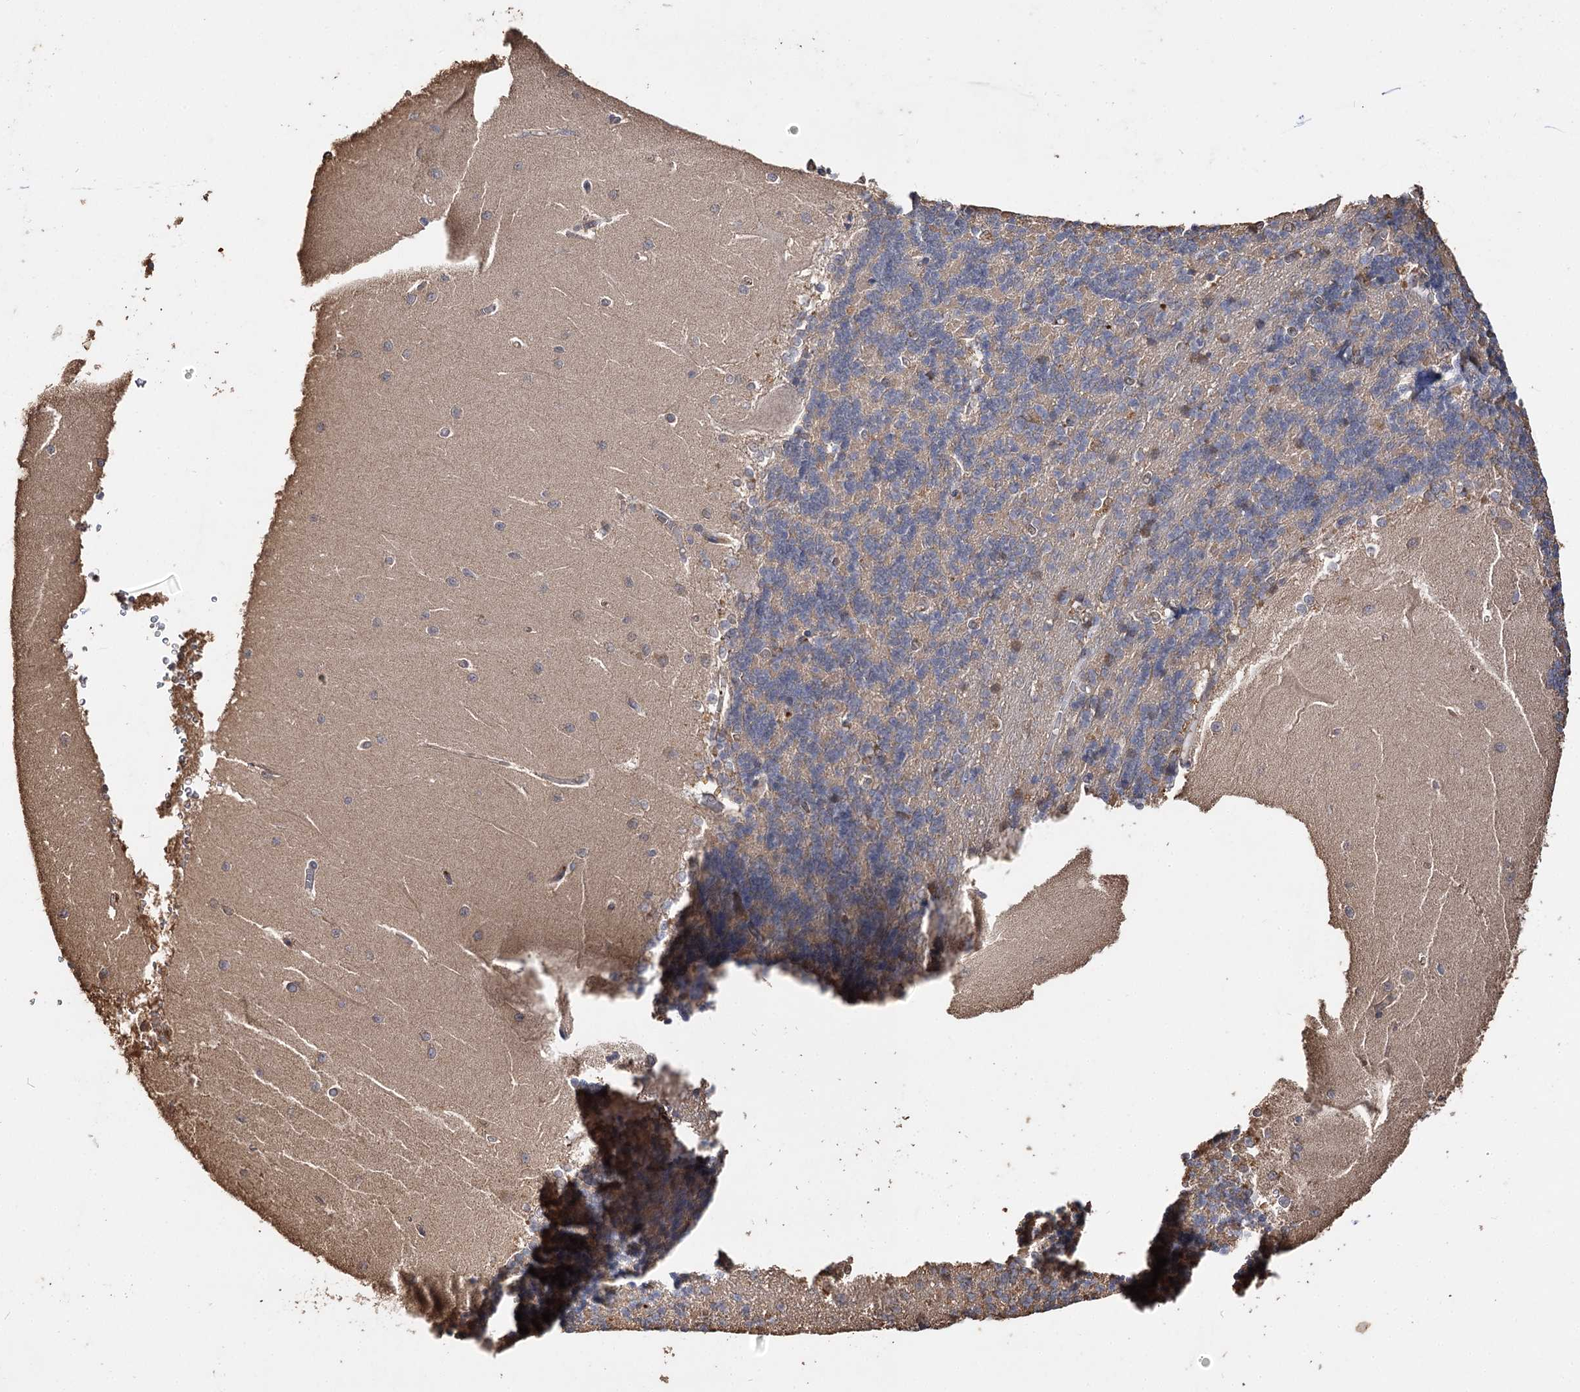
{"staining": {"intensity": "moderate", "quantity": "<25%", "location": "cytoplasmic/membranous"}, "tissue": "cerebellum", "cell_type": "Cells in granular layer", "image_type": "normal", "snomed": [{"axis": "morphology", "description": "Normal tissue, NOS"}, {"axis": "topography", "description": "Cerebellum"}], "caption": "Cerebellum stained with immunohistochemistry (IHC) exhibits moderate cytoplasmic/membranous expression in approximately <25% of cells in granular layer.", "gene": "ARL13A", "patient": {"sex": "male", "age": 37}}